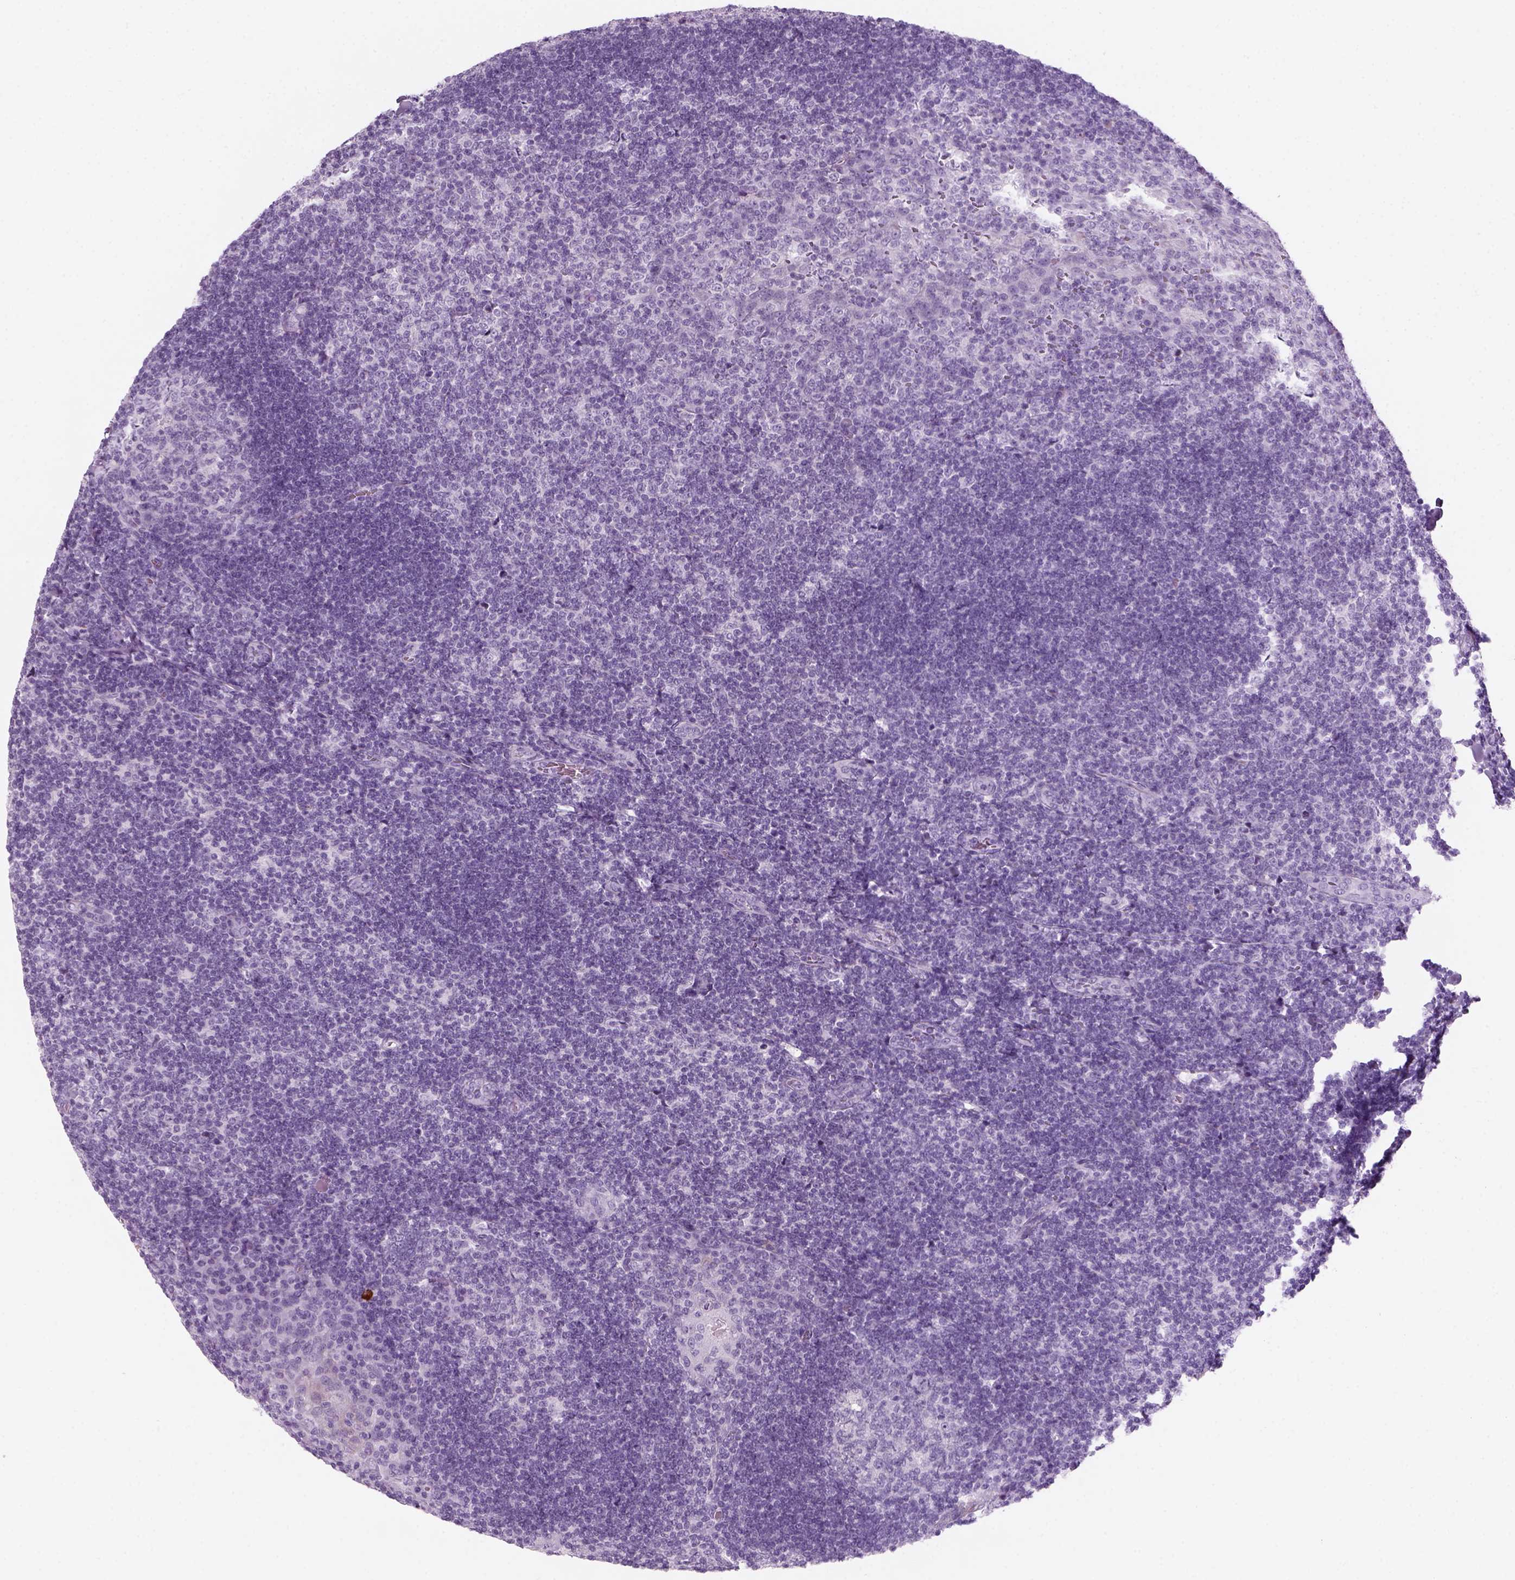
{"staining": {"intensity": "negative", "quantity": "none", "location": "none"}, "tissue": "tonsil", "cell_type": "Germinal center cells", "image_type": "normal", "snomed": [{"axis": "morphology", "description": "Normal tissue, NOS"}, {"axis": "topography", "description": "Tonsil"}], "caption": "DAB immunohistochemical staining of unremarkable human tonsil displays no significant expression in germinal center cells.", "gene": "KRTAP11", "patient": {"sex": "male", "age": 17}}